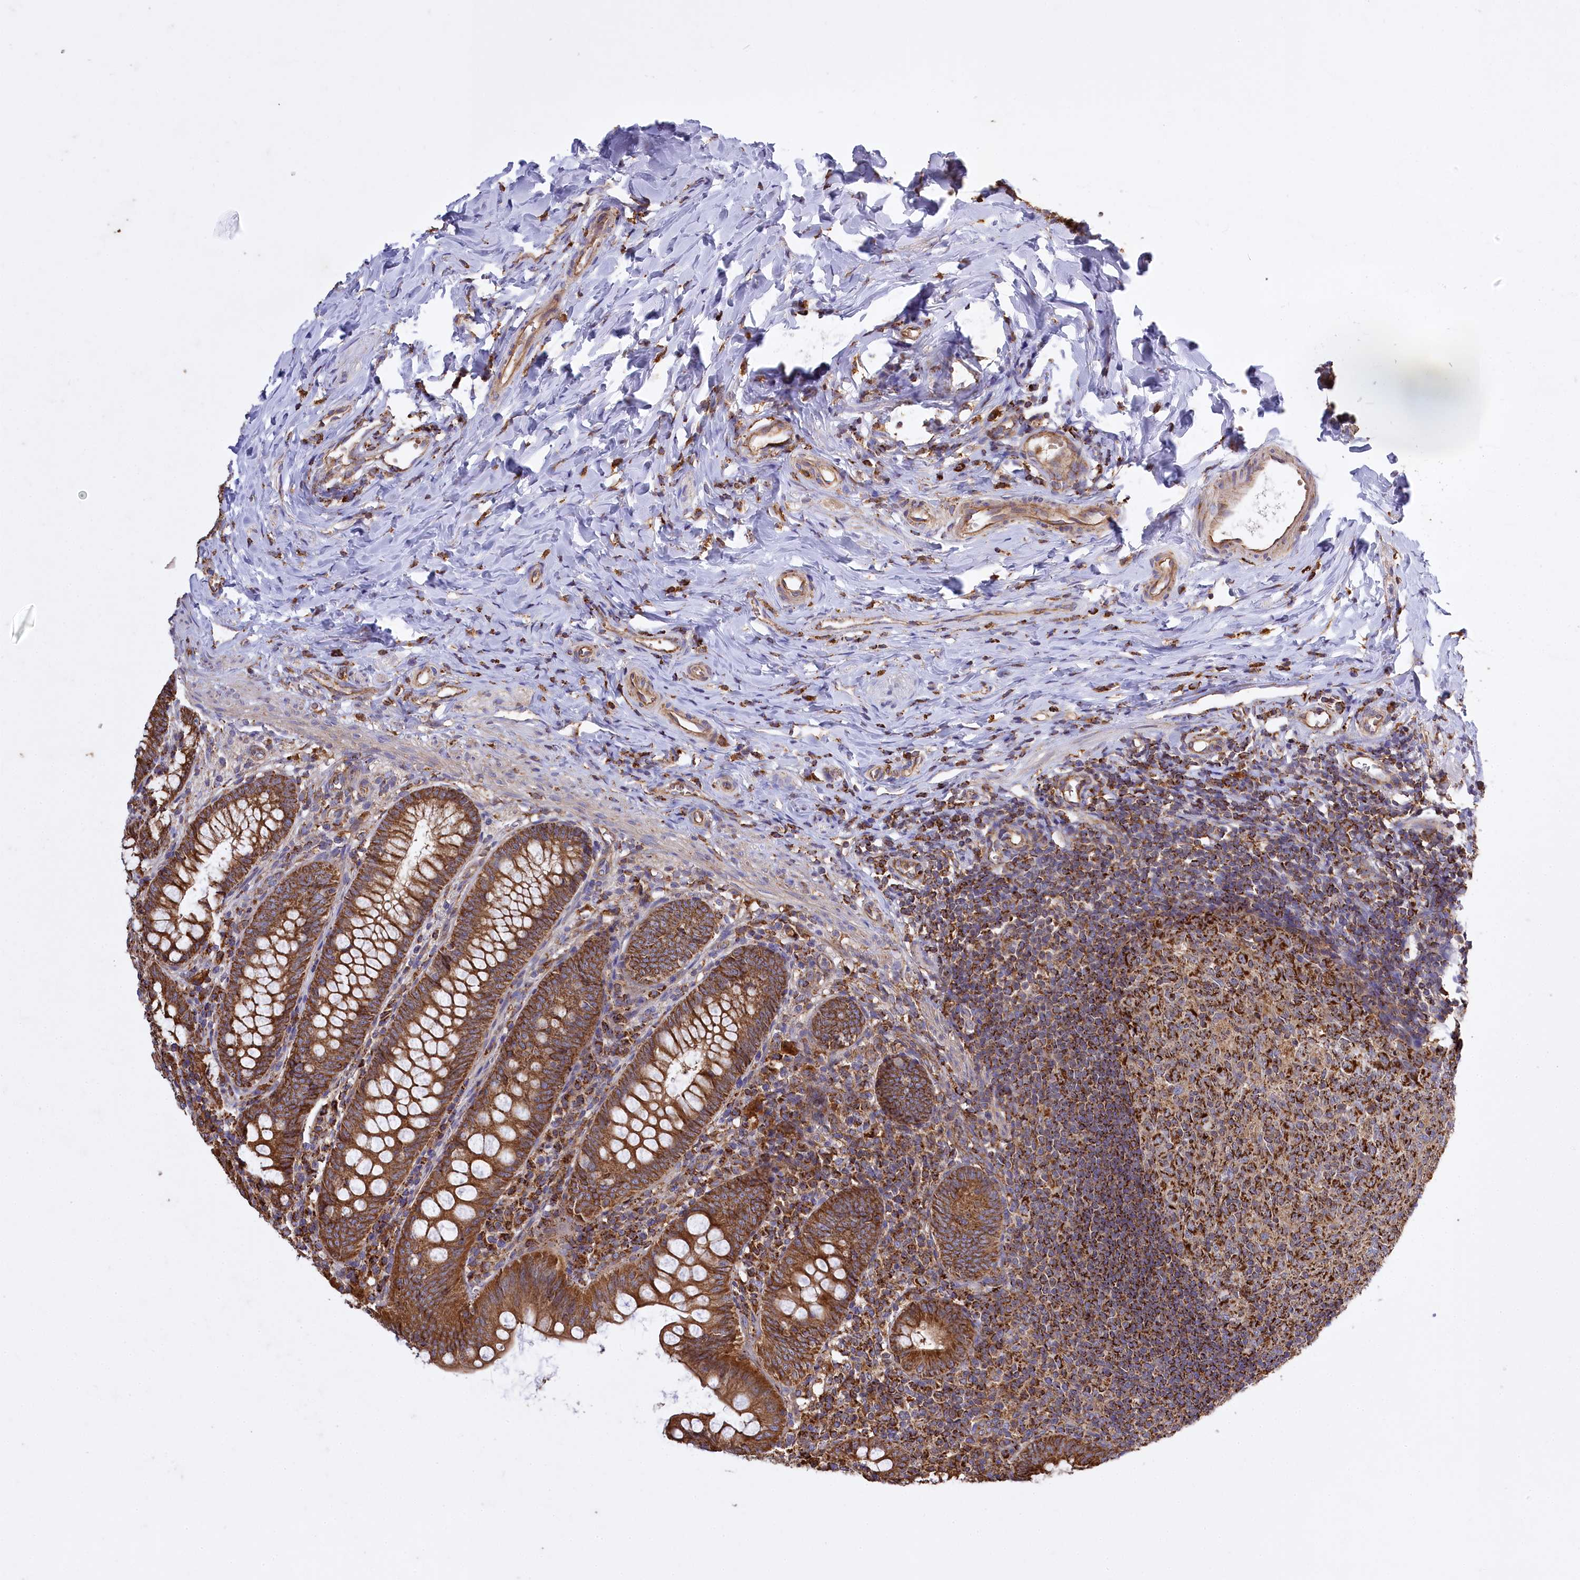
{"staining": {"intensity": "strong", "quantity": ">75%", "location": "cytoplasmic/membranous"}, "tissue": "appendix", "cell_type": "Glandular cells", "image_type": "normal", "snomed": [{"axis": "morphology", "description": "Normal tissue, NOS"}, {"axis": "topography", "description": "Appendix"}], "caption": "Immunohistochemistry (IHC) staining of normal appendix, which displays high levels of strong cytoplasmic/membranous positivity in about >75% of glandular cells indicating strong cytoplasmic/membranous protein staining. The staining was performed using DAB (brown) for protein detection and nuclei were counterstained in hematoxylin (blue).", "gene": "CARD19", "patient": {"sex": "male", "age": 14}}